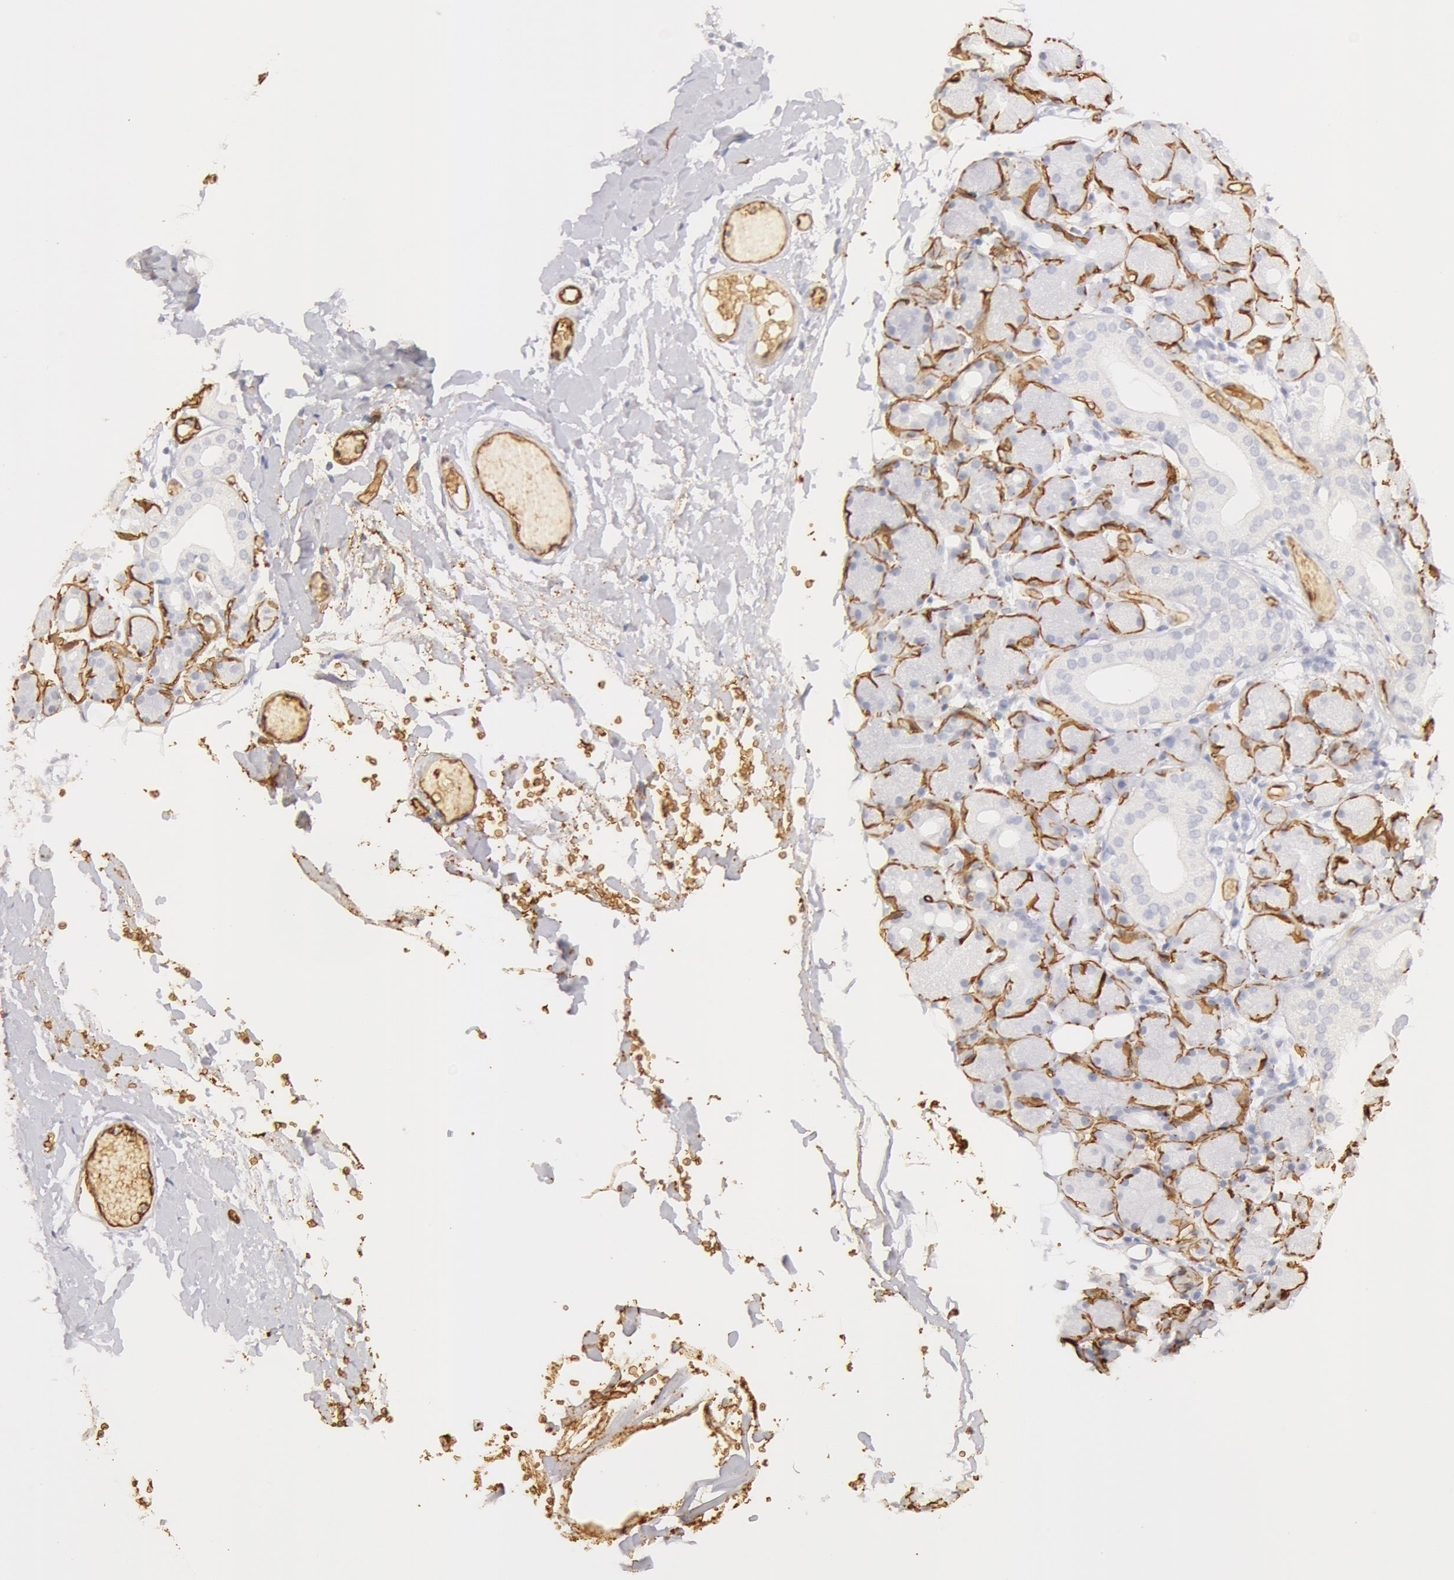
{"staining": {"intensity": "negative", "quantity": "none", "location": "none"}, "tissue": "salivary gland", "cell_type": "Glandular cells", "image_type": "normal", "snomed": [{"axis": "morphology", "description": "Normal tissue, NOS"}, {"axis": "topography", "description": "Salivary gland"}, {"axis": "topography", "description": "Peripheral nerve tissue"}], "caption": "An immunohistochemistry (IHC) image of benign salivary gland is shown. There is no staining in glandular cells of salivary gland. Brightfield microscopy of immunohistochemistry (IHC) stained with DAB (brown) and hematoxylin (blue), captured at high magnification.", "gene": "AQP1", "patient": {"sex": "male", "age": 62}}